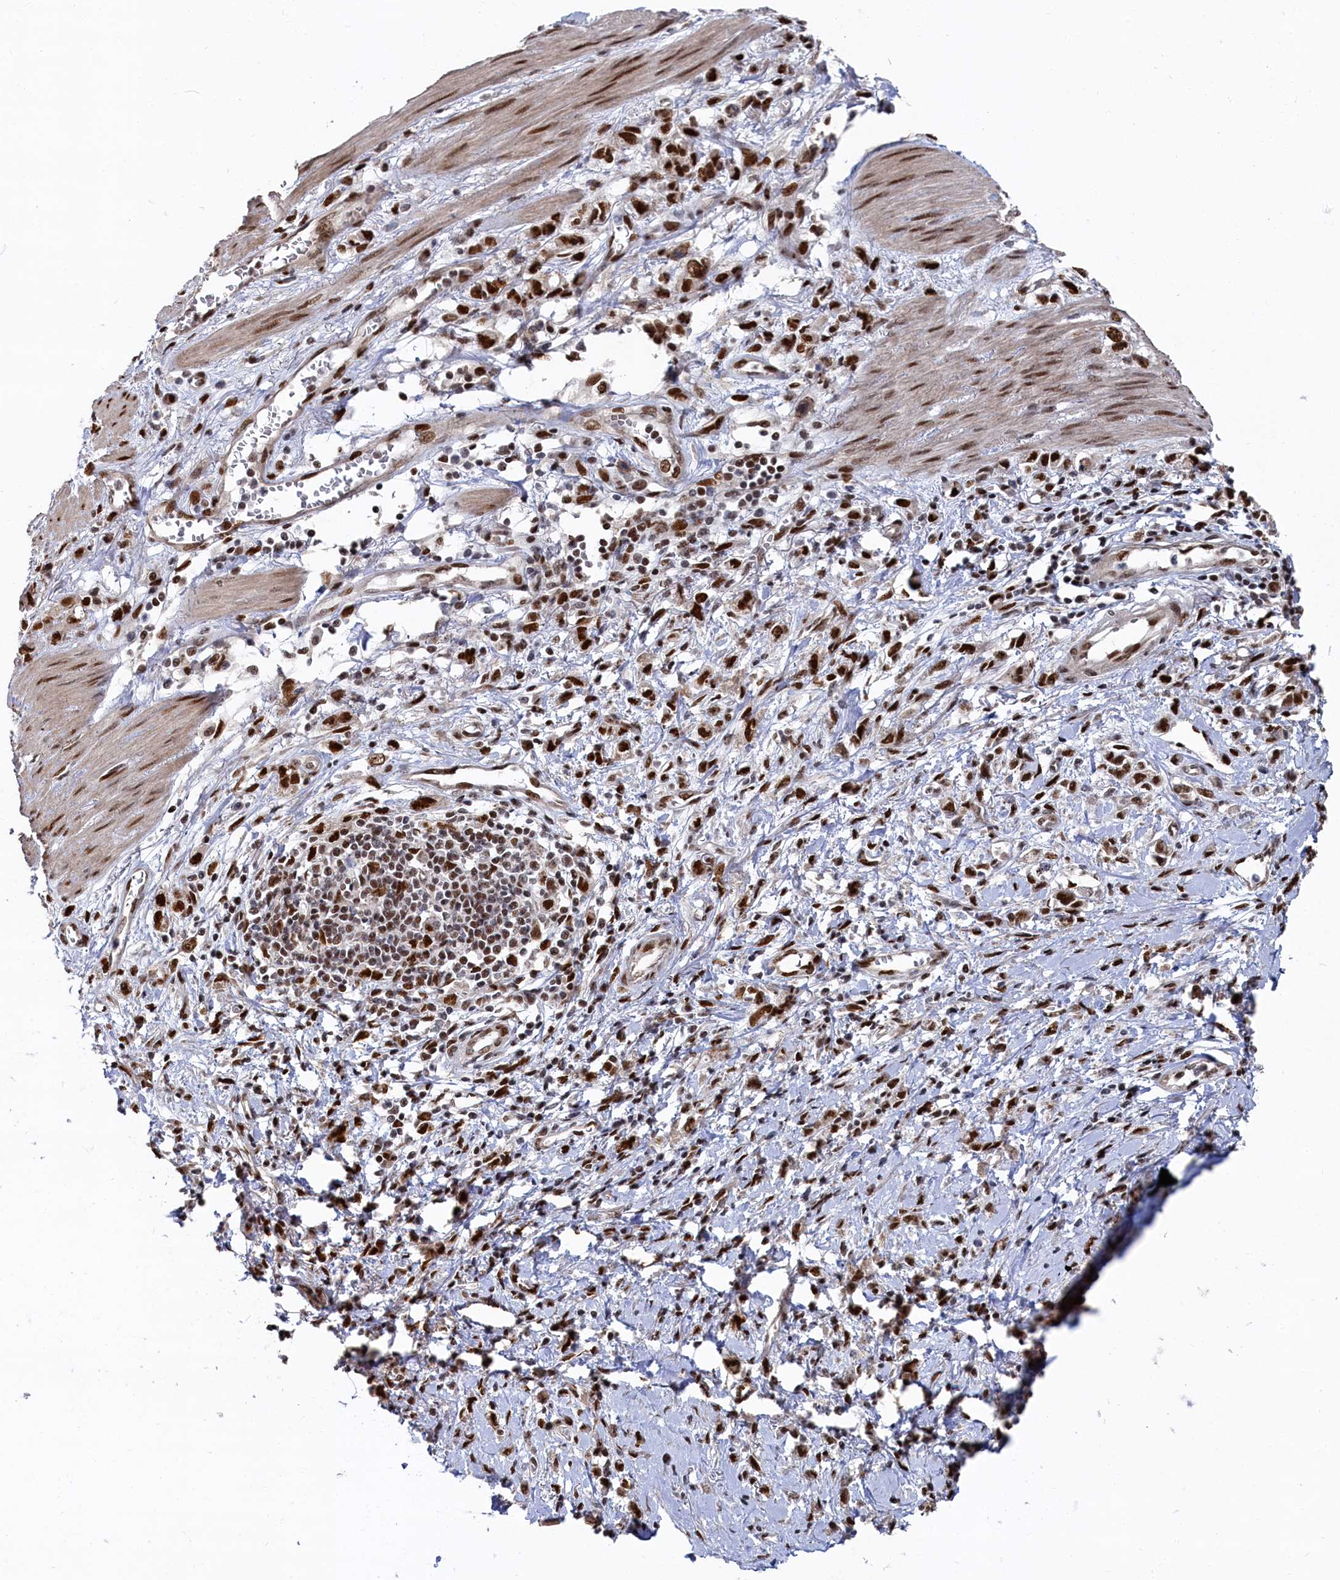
{"staining": {"intensity": "strong", "quantity": ">75%", "location": "nuclear"}, "tissue": "stomach cancer", "cell_type": "Tumor cells", "image_type": "cancer", "snomed": [{"axis": "morphology", "description": "Adenocarcinoma, NOS"}, {"axis": "topography", "description": "Stomach"}], "caption": "Immunohistochemistry (IHC) (DAB (3,3'-diaminobenzidine)) staining of stomach cancer (adenocarcinoma) shows strong nuclear protein positivity in about >75% of tumor cells. (Stains: DAB (3,3'-diaminobenzidine) in brown, nuclei in blue, Microscopy: brightfield microscopy at high magnification).", "gene": "BUB3", "patient": {"sex": "female", "age": 76}}